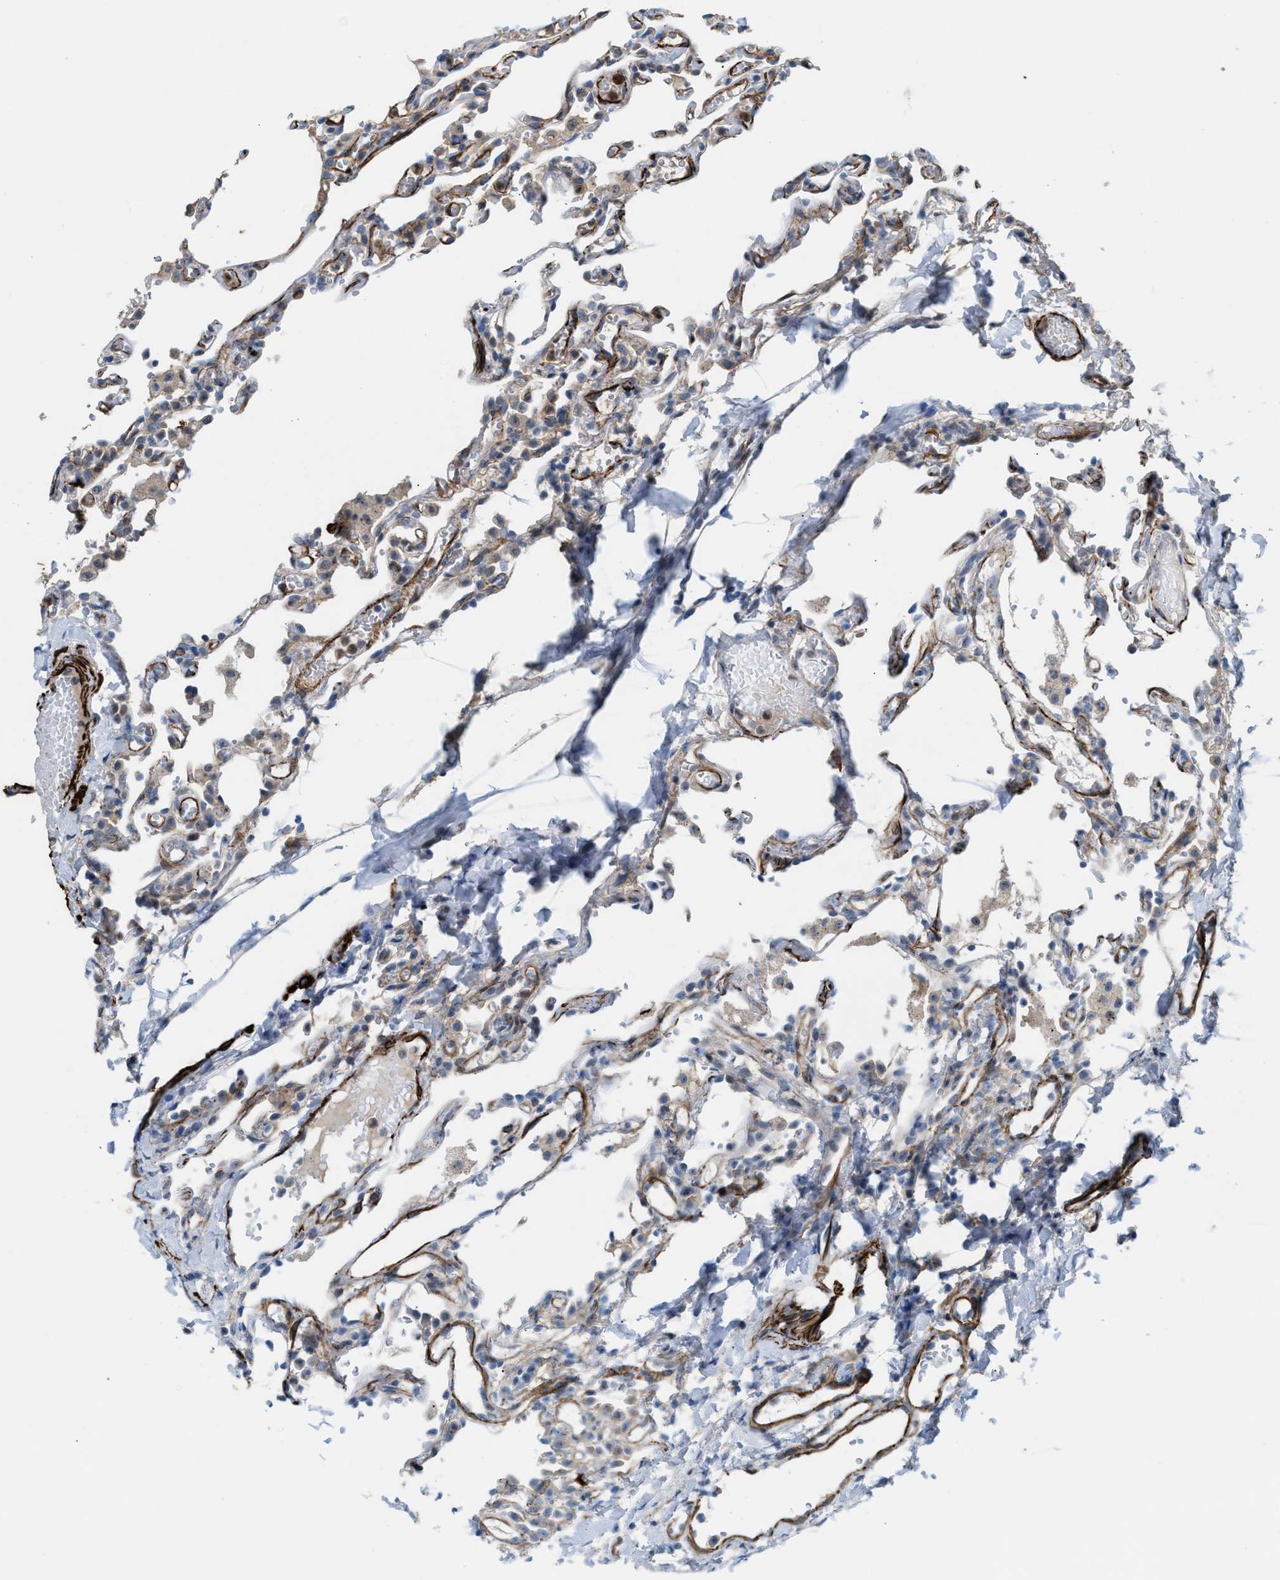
{"staining": {"intensity": "weak", "quantity": "<25%", "location": "cytoplasmic/membranous"}, "tissue": "lung", "cell_type": "Alveolar cells", "image_type": "normal", "snomed": [{"axis": "morphology", "description": "Normal tissue, NOS"}, {"axis": "topography", "description": "Lung"}], "caption": "Immunohistochemistry micrograph of benign lung stained for a protein (brown), which reveals no positivity in alveolar cells.", "gene": "NQO2", "patient": {"sex": "male", "age": 21}}